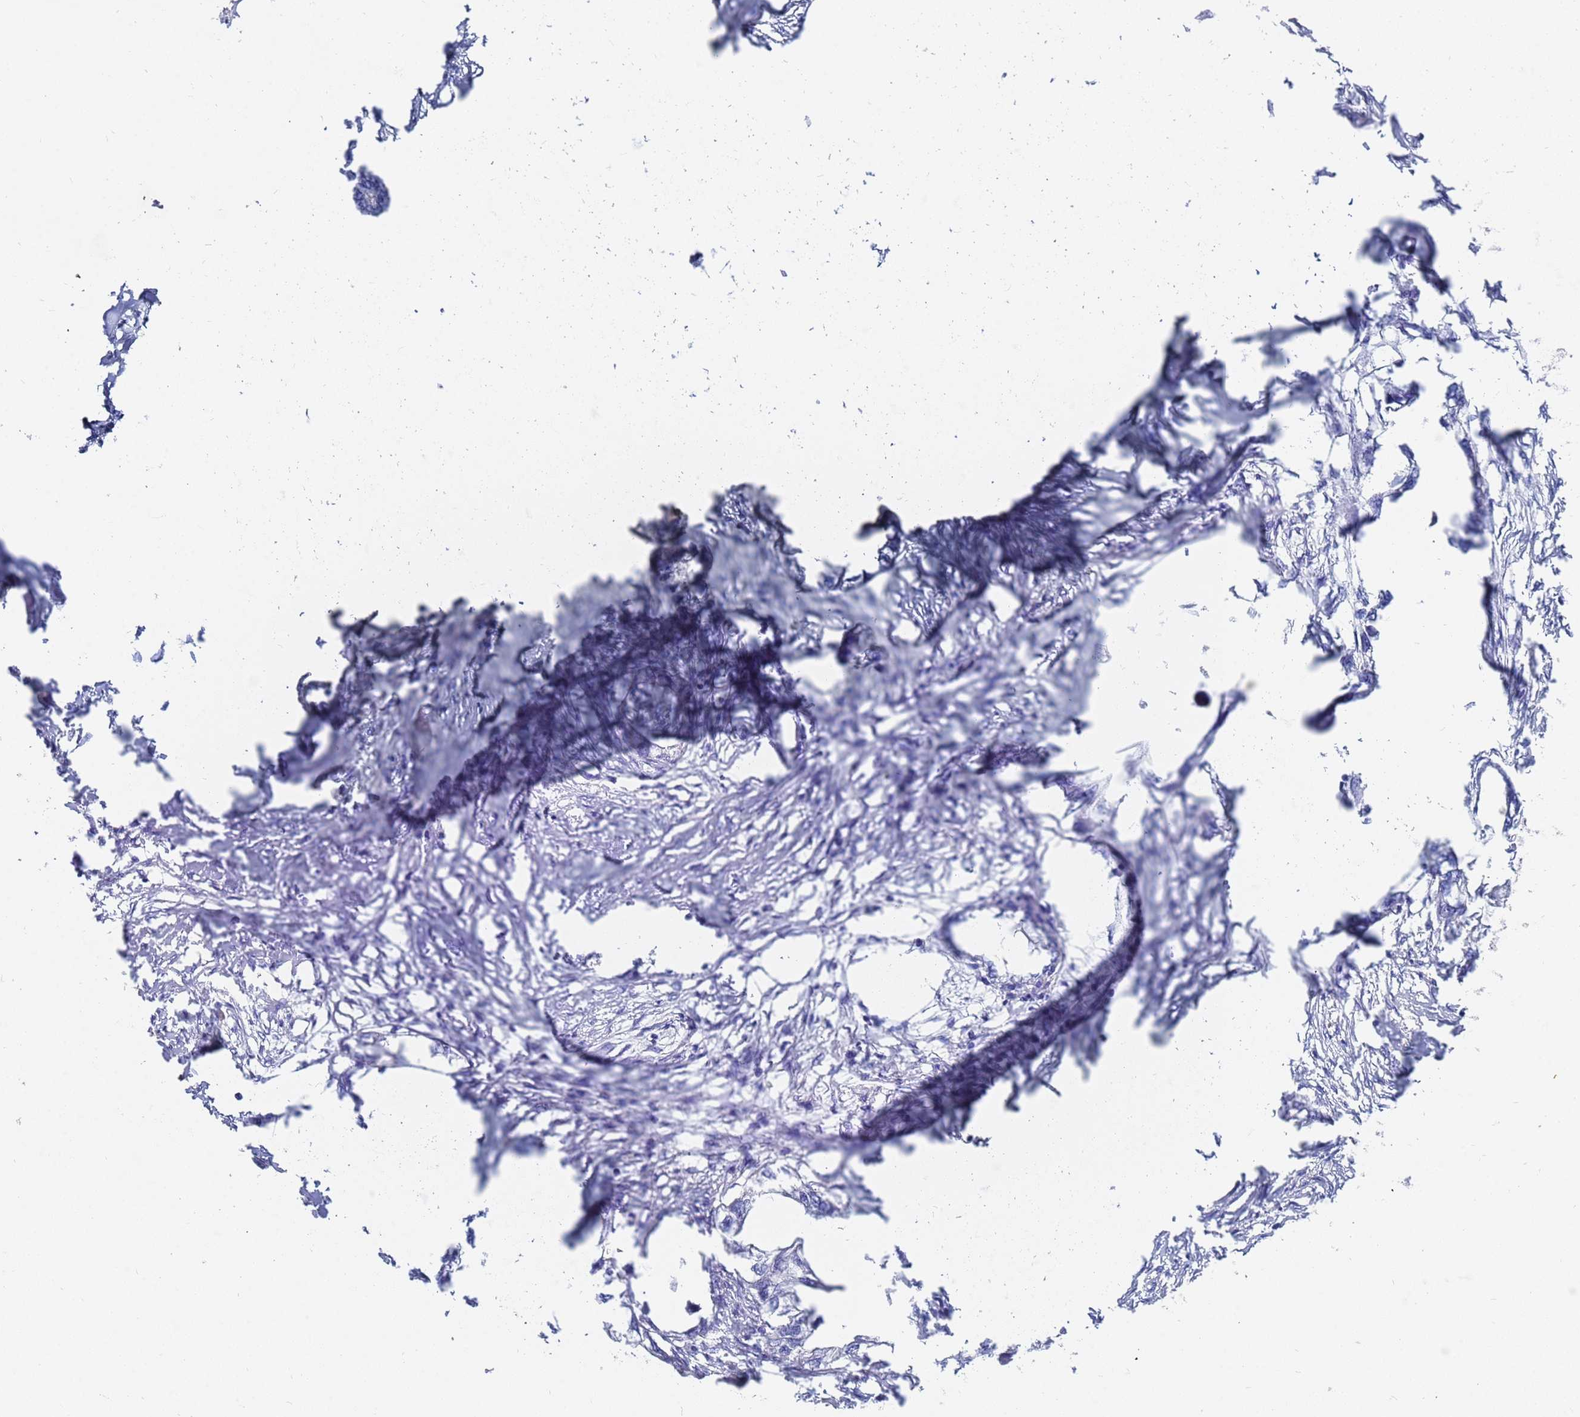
{"staining": {"intensity": "negative", "quantity": "none", "location": "none"}, "tissue": "endometrial cancer", "cell_type": "Tumor cells", "image_type": "cancer", "snomed": [{"axis": "morphology", "description": "Adenocarcinoma, NOS"}, {"axis": "morphology", "description": "Adenocarcinoma, metastatic, NOS"}, {"axis": "topography", "description": "Adipose tissue"}, {"axis": "topography", "description": "Endometrium"}], "caption": "This is an immunohistochemistry (IHC) micrograph of human endometrial cancer (adenocarcinoma). There is no positivity in tumor cells.", "gene": "C2orf72", "patient": {"sex": "female", "age": 67}}